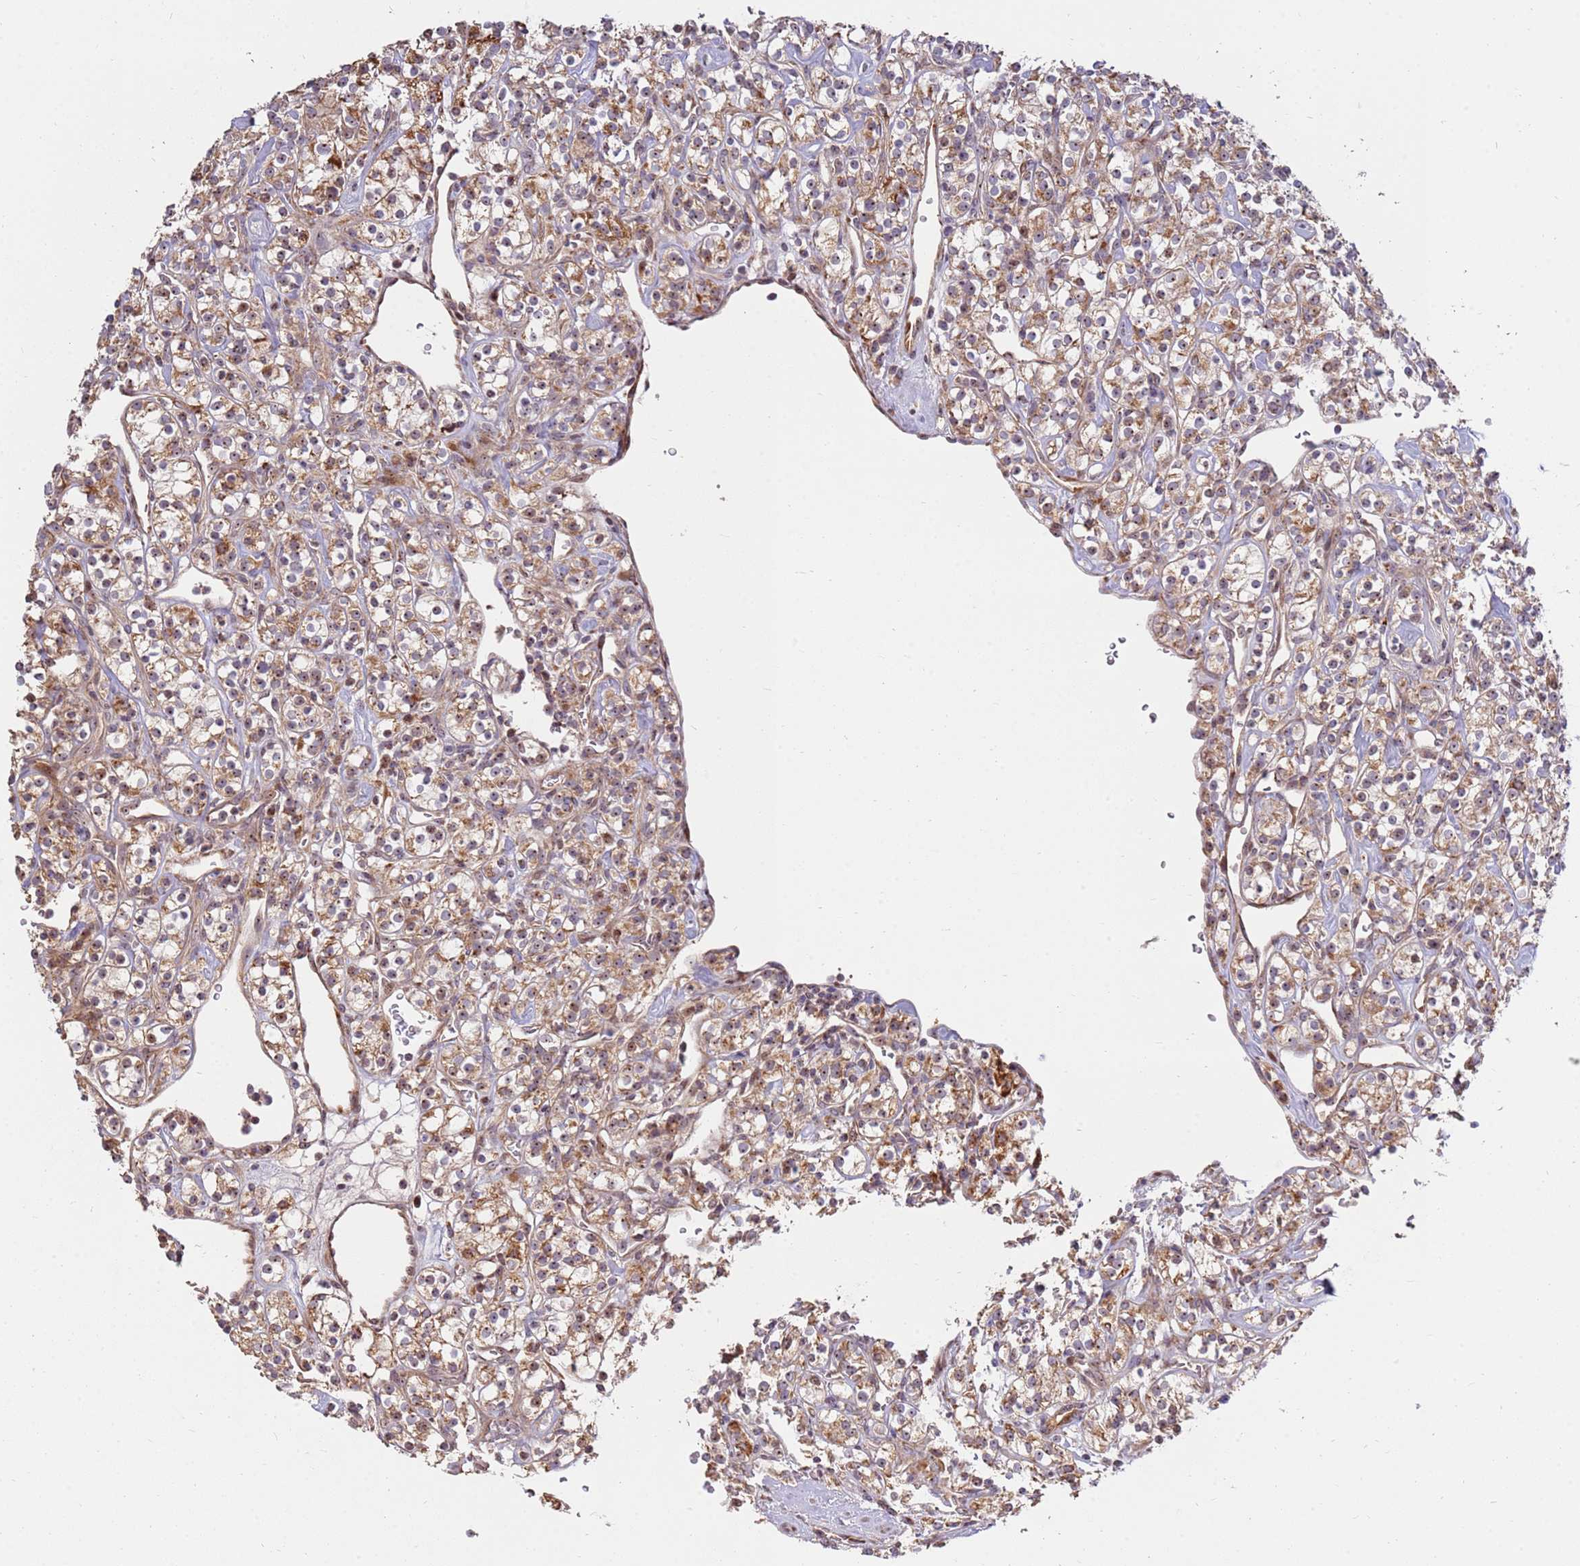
{"staining": {"intensity": "moderate", "quantity": ">75%", "location": "cytoplasmic/membranous"}, "tissue": "renal cancer", "cell_type": "Tumor cells", "image_type": "cancer", "snomed": [{"axis": "morphology", "description": "Adenocarcinoma, NOS"}, {"axis": "topography", "description": "Kidney"}], "caption": "IHC (DAB (3,3'-diaminobenzidine)) staining of human adenocarcinoma (renal) demonstrates moderate cytoplasmic/membranous protein staining in approximately >75% of tumor cells.", "gene": "KIF25", "patient": {"sex": "male", "age": 77}}